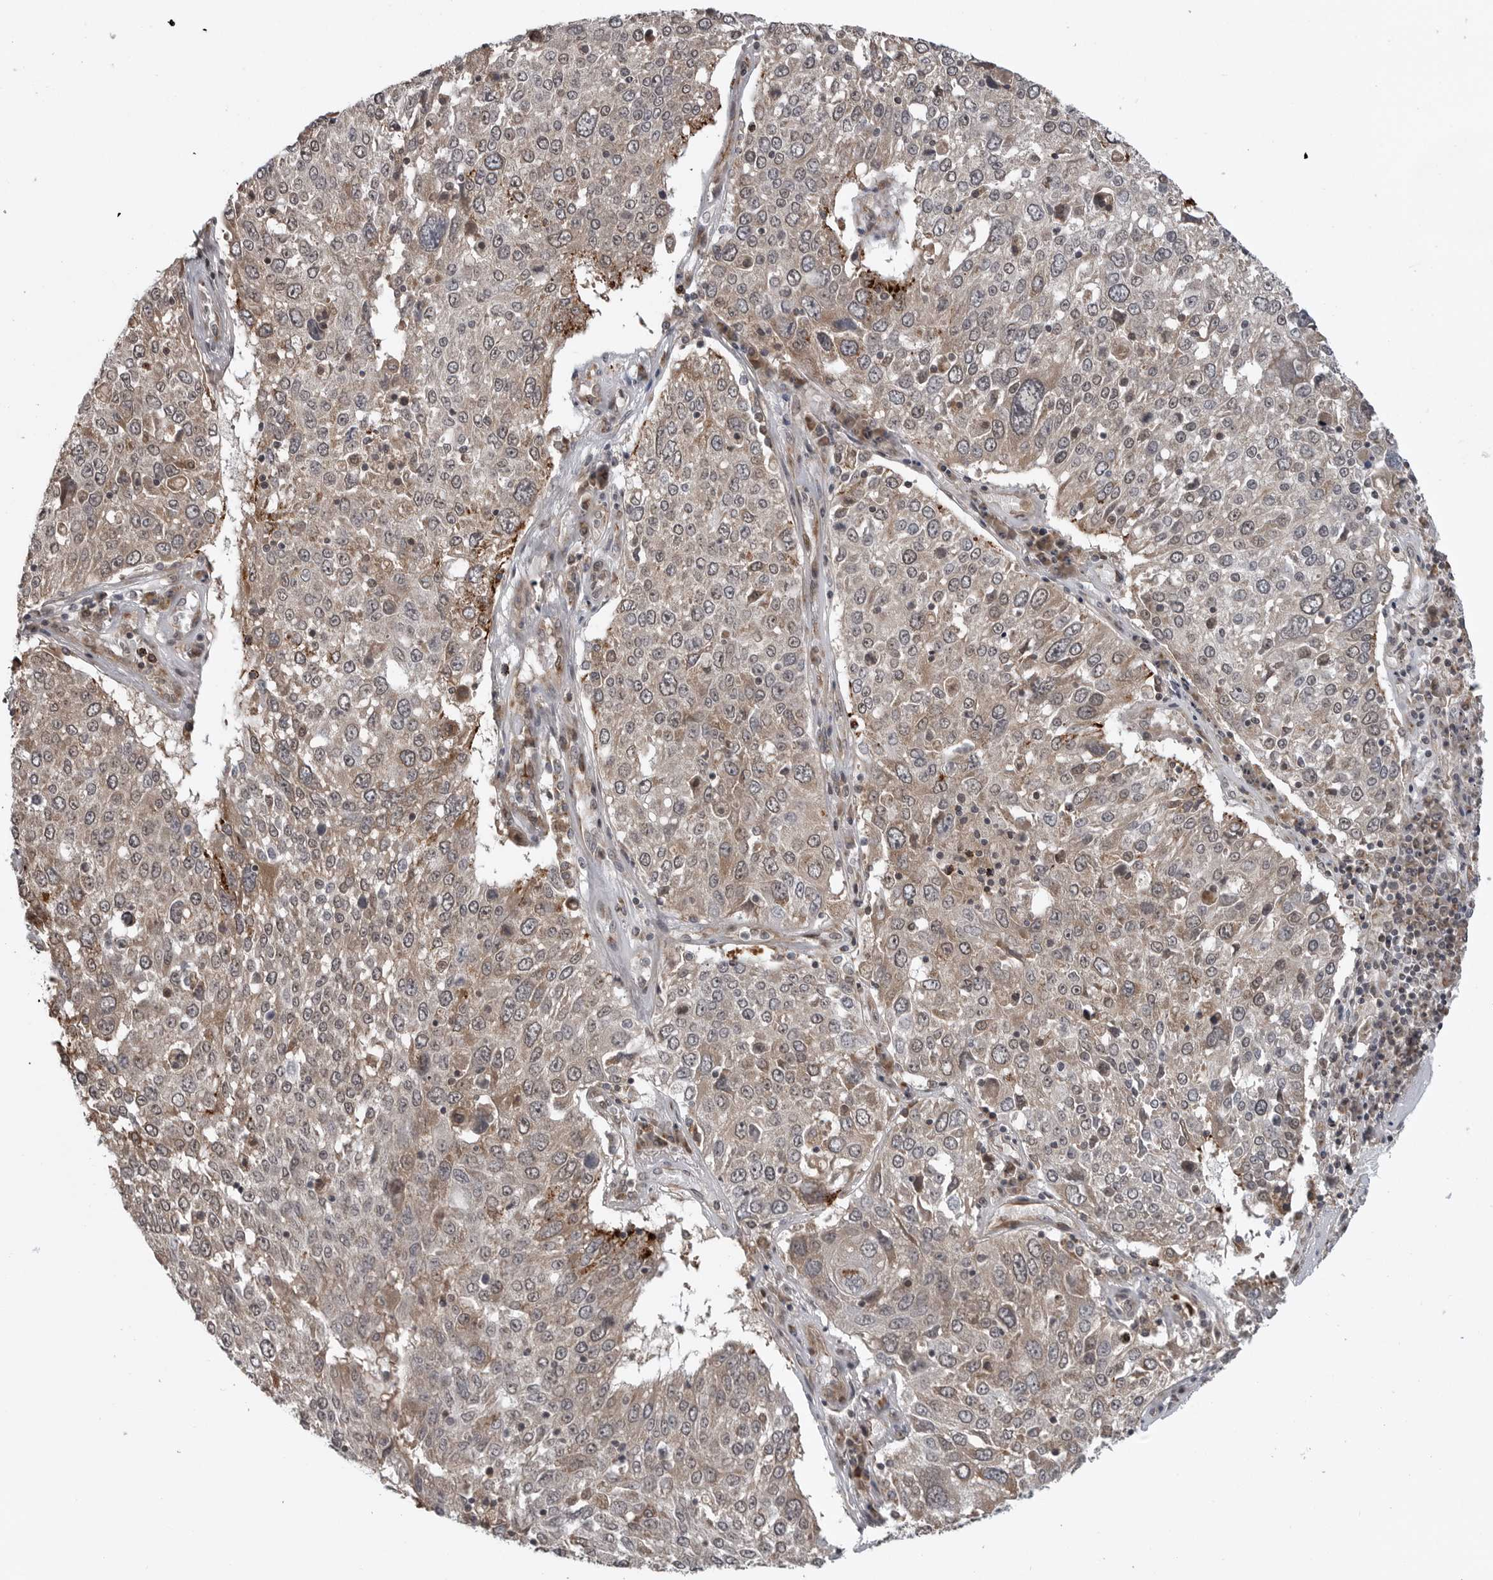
{"staining": {"intensity": "weak", "quantity": ">75%", "location": "cytoplasmic/membranous,nuclear"}, "tissue": "lung cancer", "cell_type": "Tumor cells", "image_type": "cancer", "snomed": [{"axis": "morphology", "description": "Squamous cell carcinoma, NOS"}, {"axis": "topography", "description": "Lung"}], "caption": "Squamous cell carcinoma (lung) tissue displays weak cytoplasmic/membranous and nuclear positivity in approximately >75% of tumor cells", "gene": "FAAP100", "patient": {"sex": "male", "age": 65}}